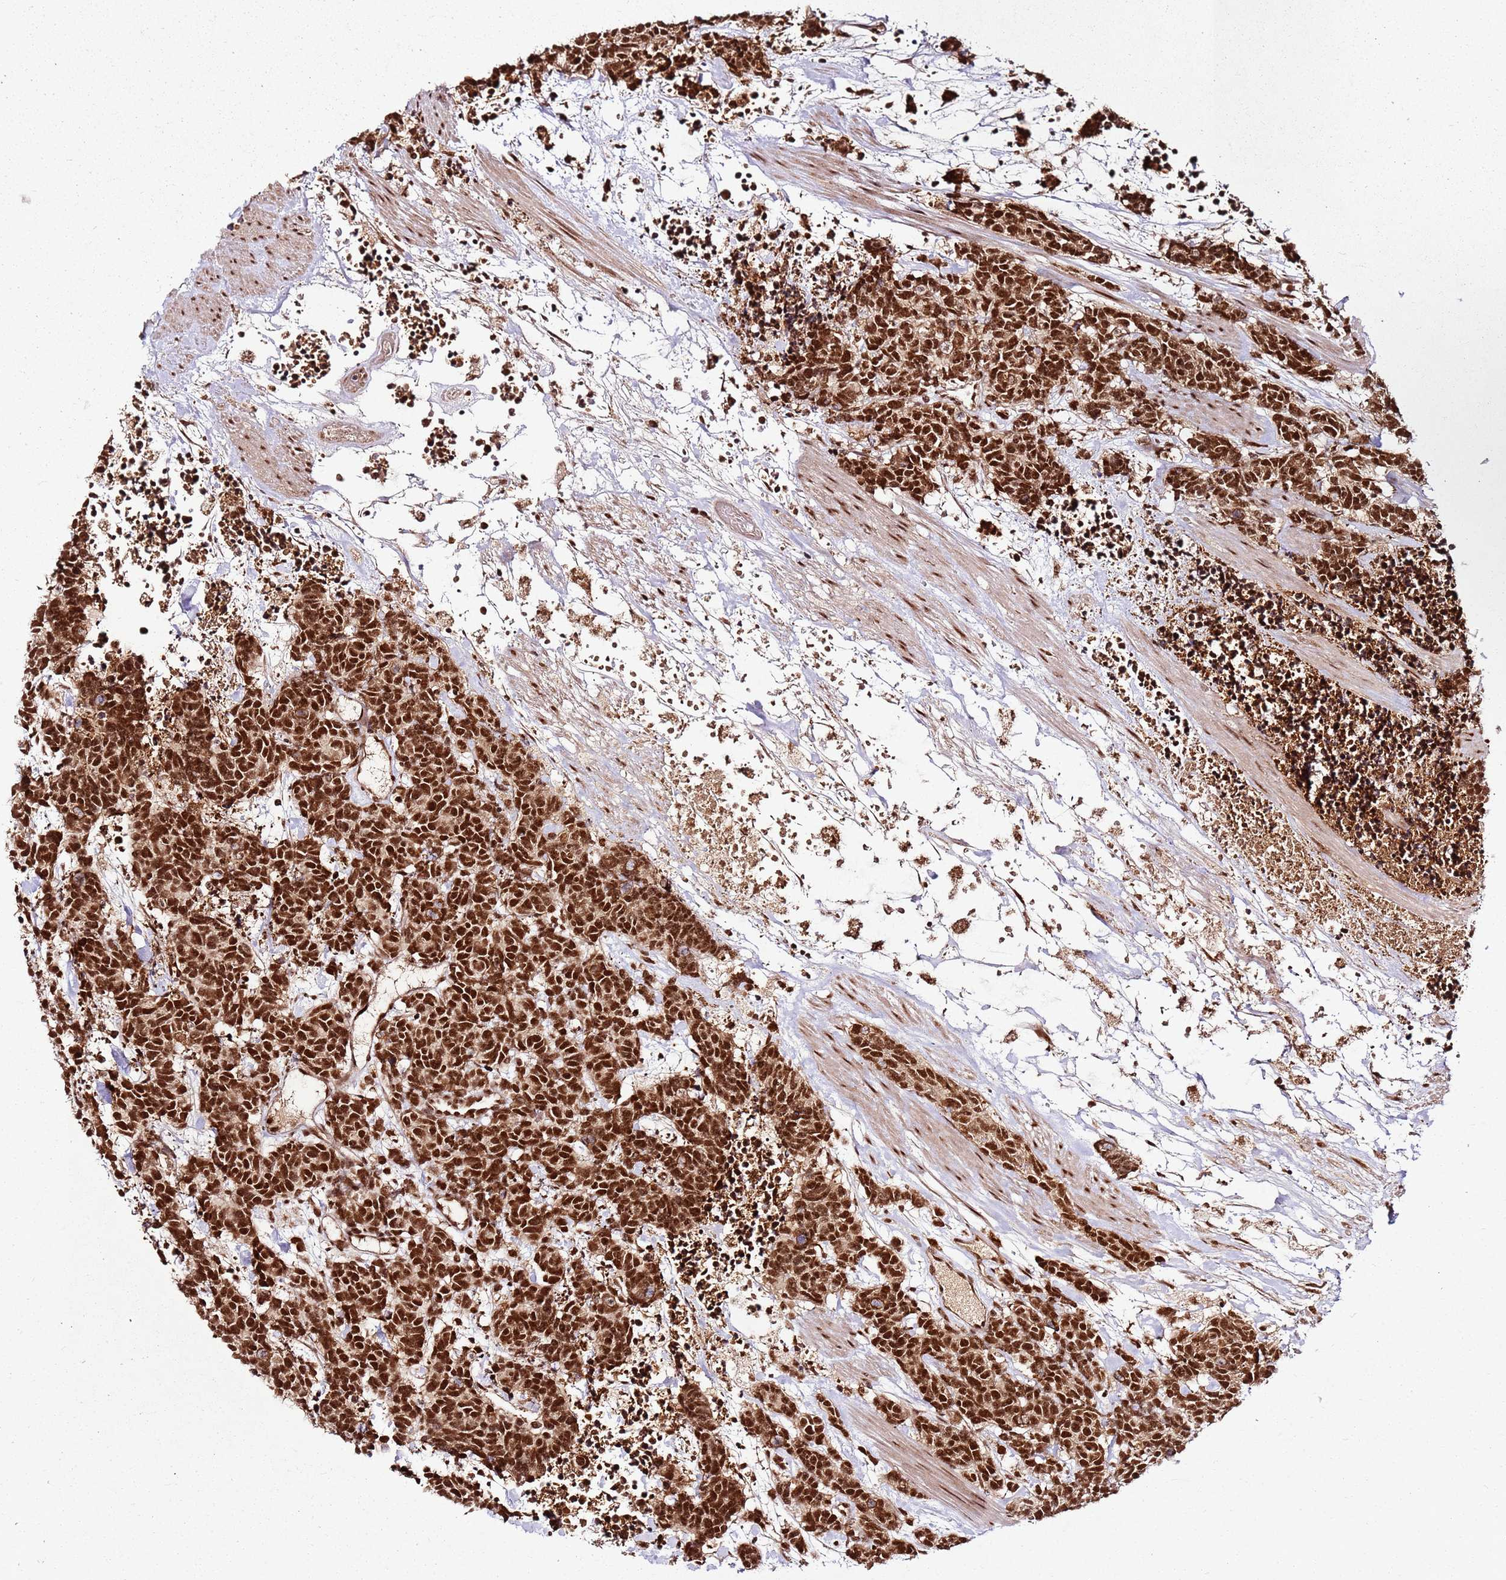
{"staining": {"intensity": "strong", "quantity": ">75%", "location": "nuclear"}, "tissue": "carcinoid", "cell_type": "Tumor cells", "image_type": "cancer", "snomed": [{"axis": "morphology", "description": "Carcinoma, NOS"}, {"axis": "morphology", "description": "Carcinoid, malignant, NOS"}, {"axis": "topography", "description": "Prostate"}], "caption": "Protein staining of carcinoid tissue exhibits strong nuclear positivity in about >75% of tumor cells.", "gene": "XRN2", "patient": {"sex": "male", "age": 57}}